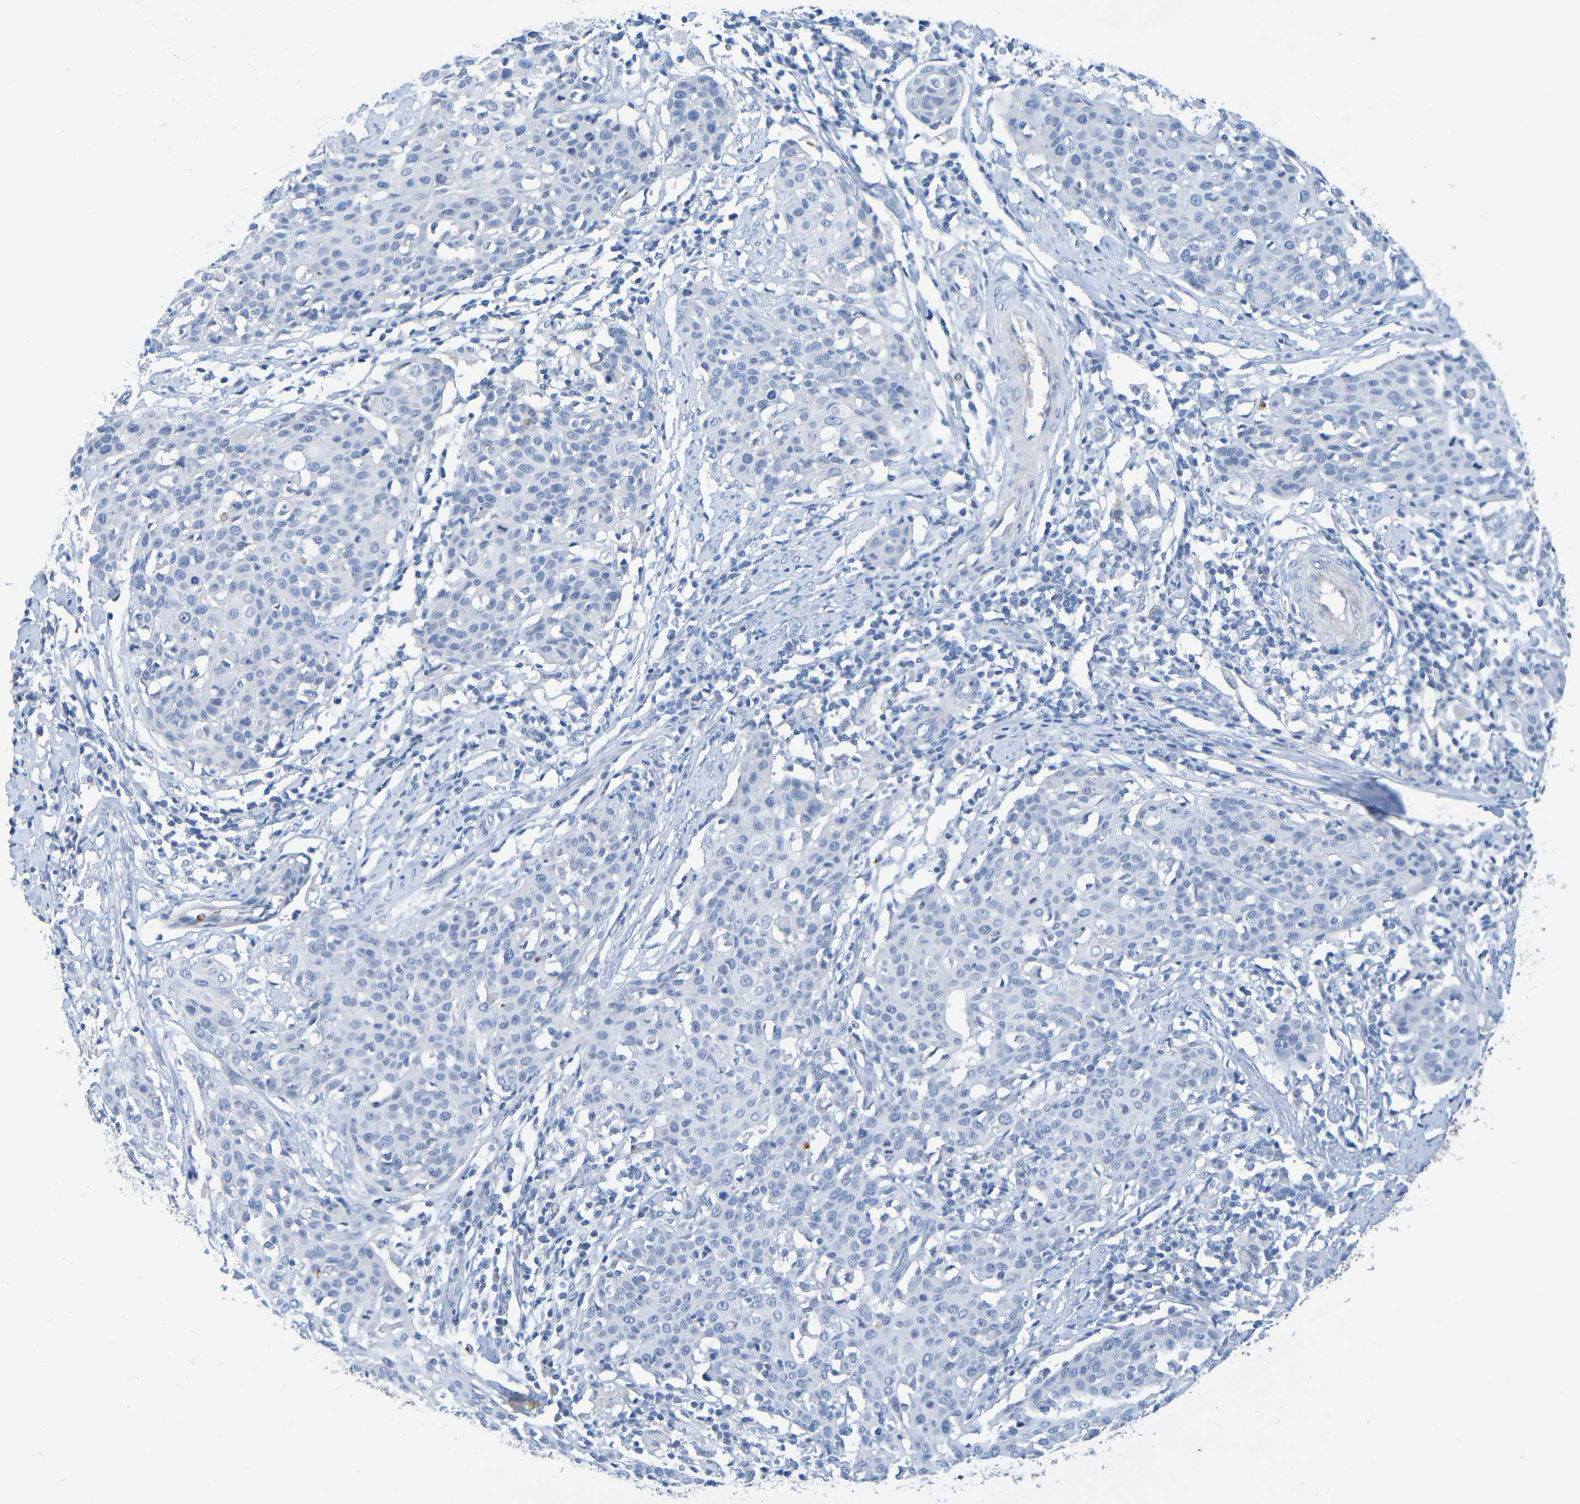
{"staining": {"intensity": "negative", "quantity": "none", "location": "none"}, "tissue": "cervical cancer", "cell_type": "Tumor cells", "image_type": "cancer", "snomed": [{"axis": "morphology", "description": "Squamous cell carcinoma, NOS"}, {"axis": "topography", "description": "Cervix"}], "caption": "DAB immunohistochemical staining of human cervical squamous cell carcinoma demonstrates no significant staining in tumor cells.", "gene": "IL10", "patient": {"sex": "female", "age": 38}}